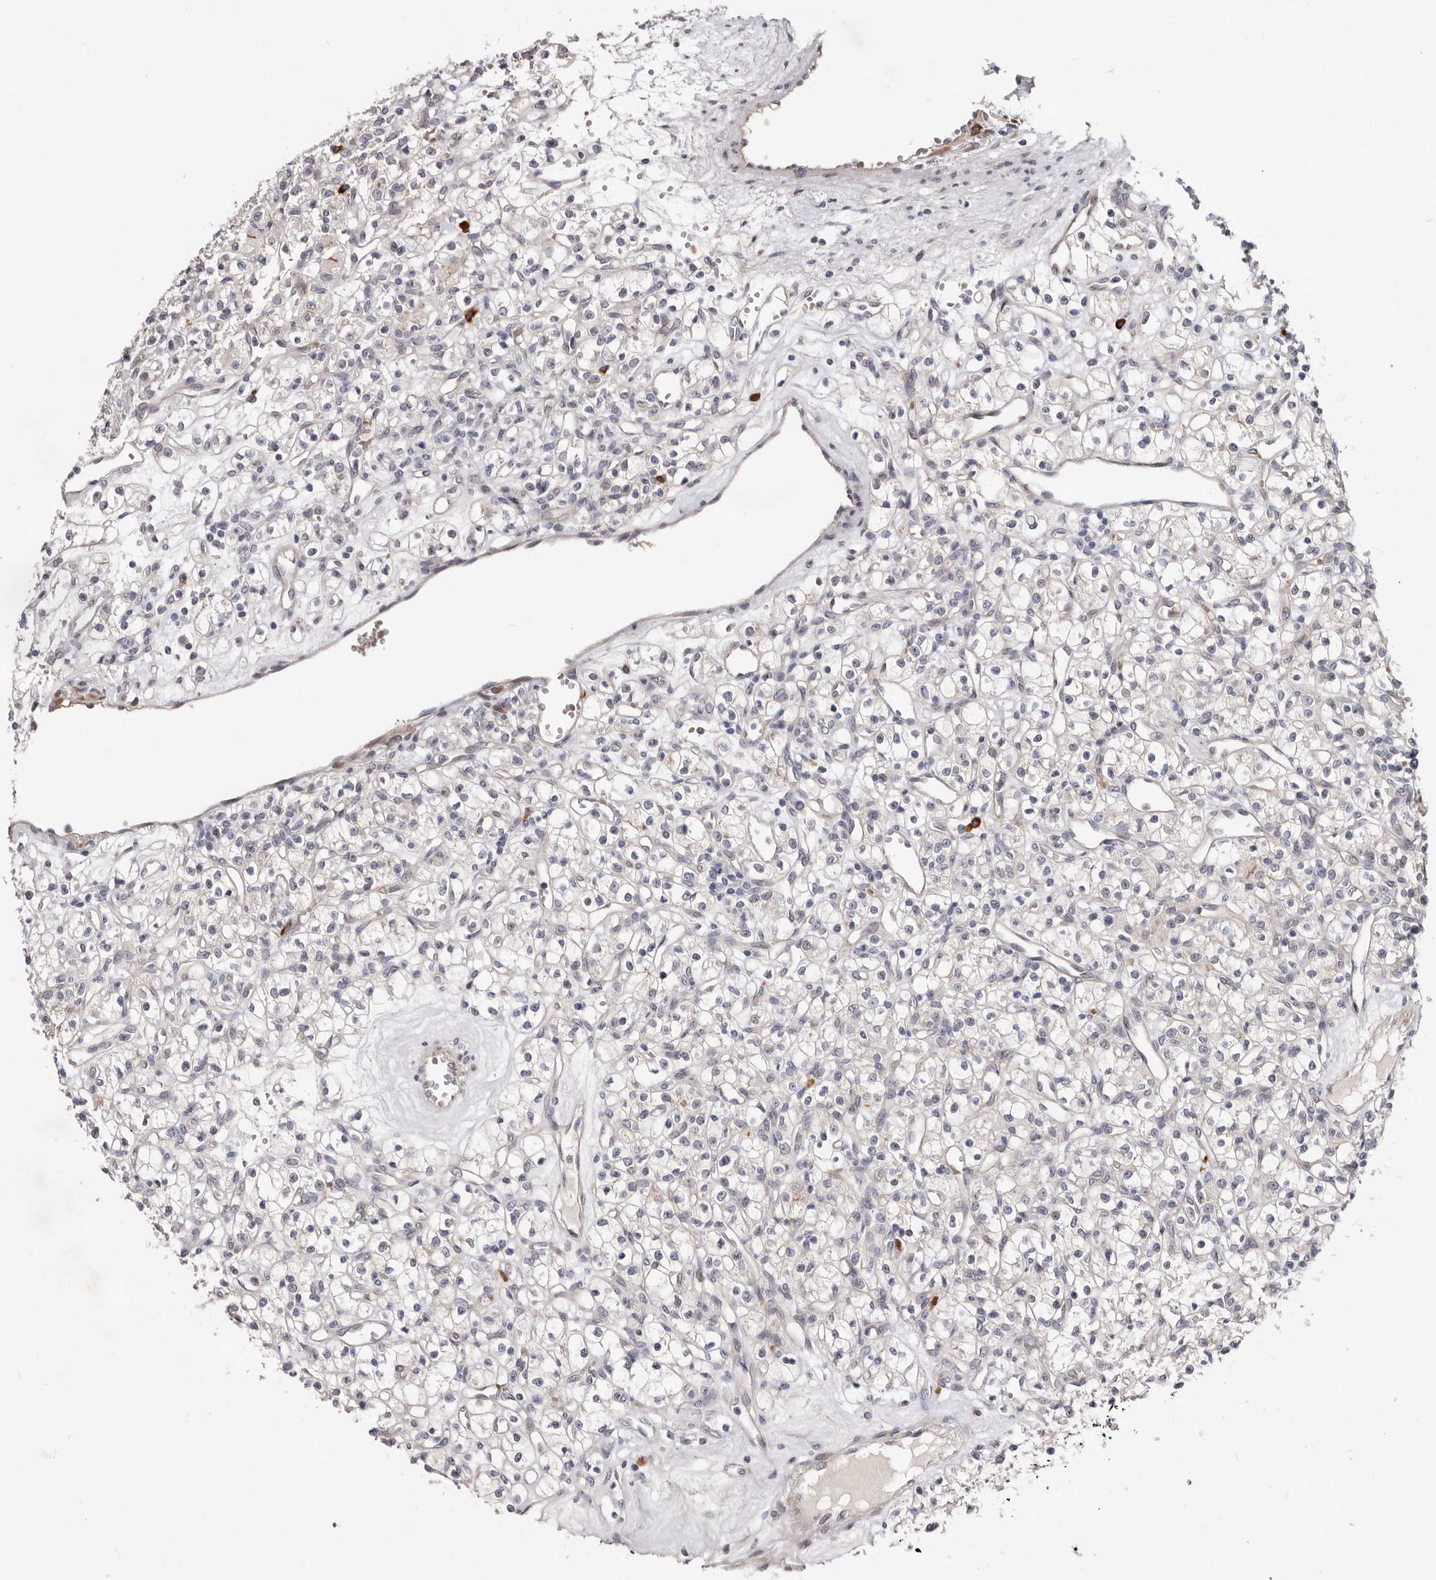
{"staining": {"intensity": "negative", "quantity": "none", "location": "none"}, "tissue": "renal cancer", "cell_type": "Tumor cells", "image_type": "cancer", "snomed": [{"axis": "morphology", "description": "Adenocarcinoma, NOS"}, {"axis": "topography", "description": "Kidney"}], "caption": "Tumor cells show no significant positivity in renal cancer. (Brightfield microscopy of DAB (3,3'-diaminobenzidine) immunohistochemistry at high magnification).", "gene": "USH1C", "patient": {"sex": "female", "age": 59}}